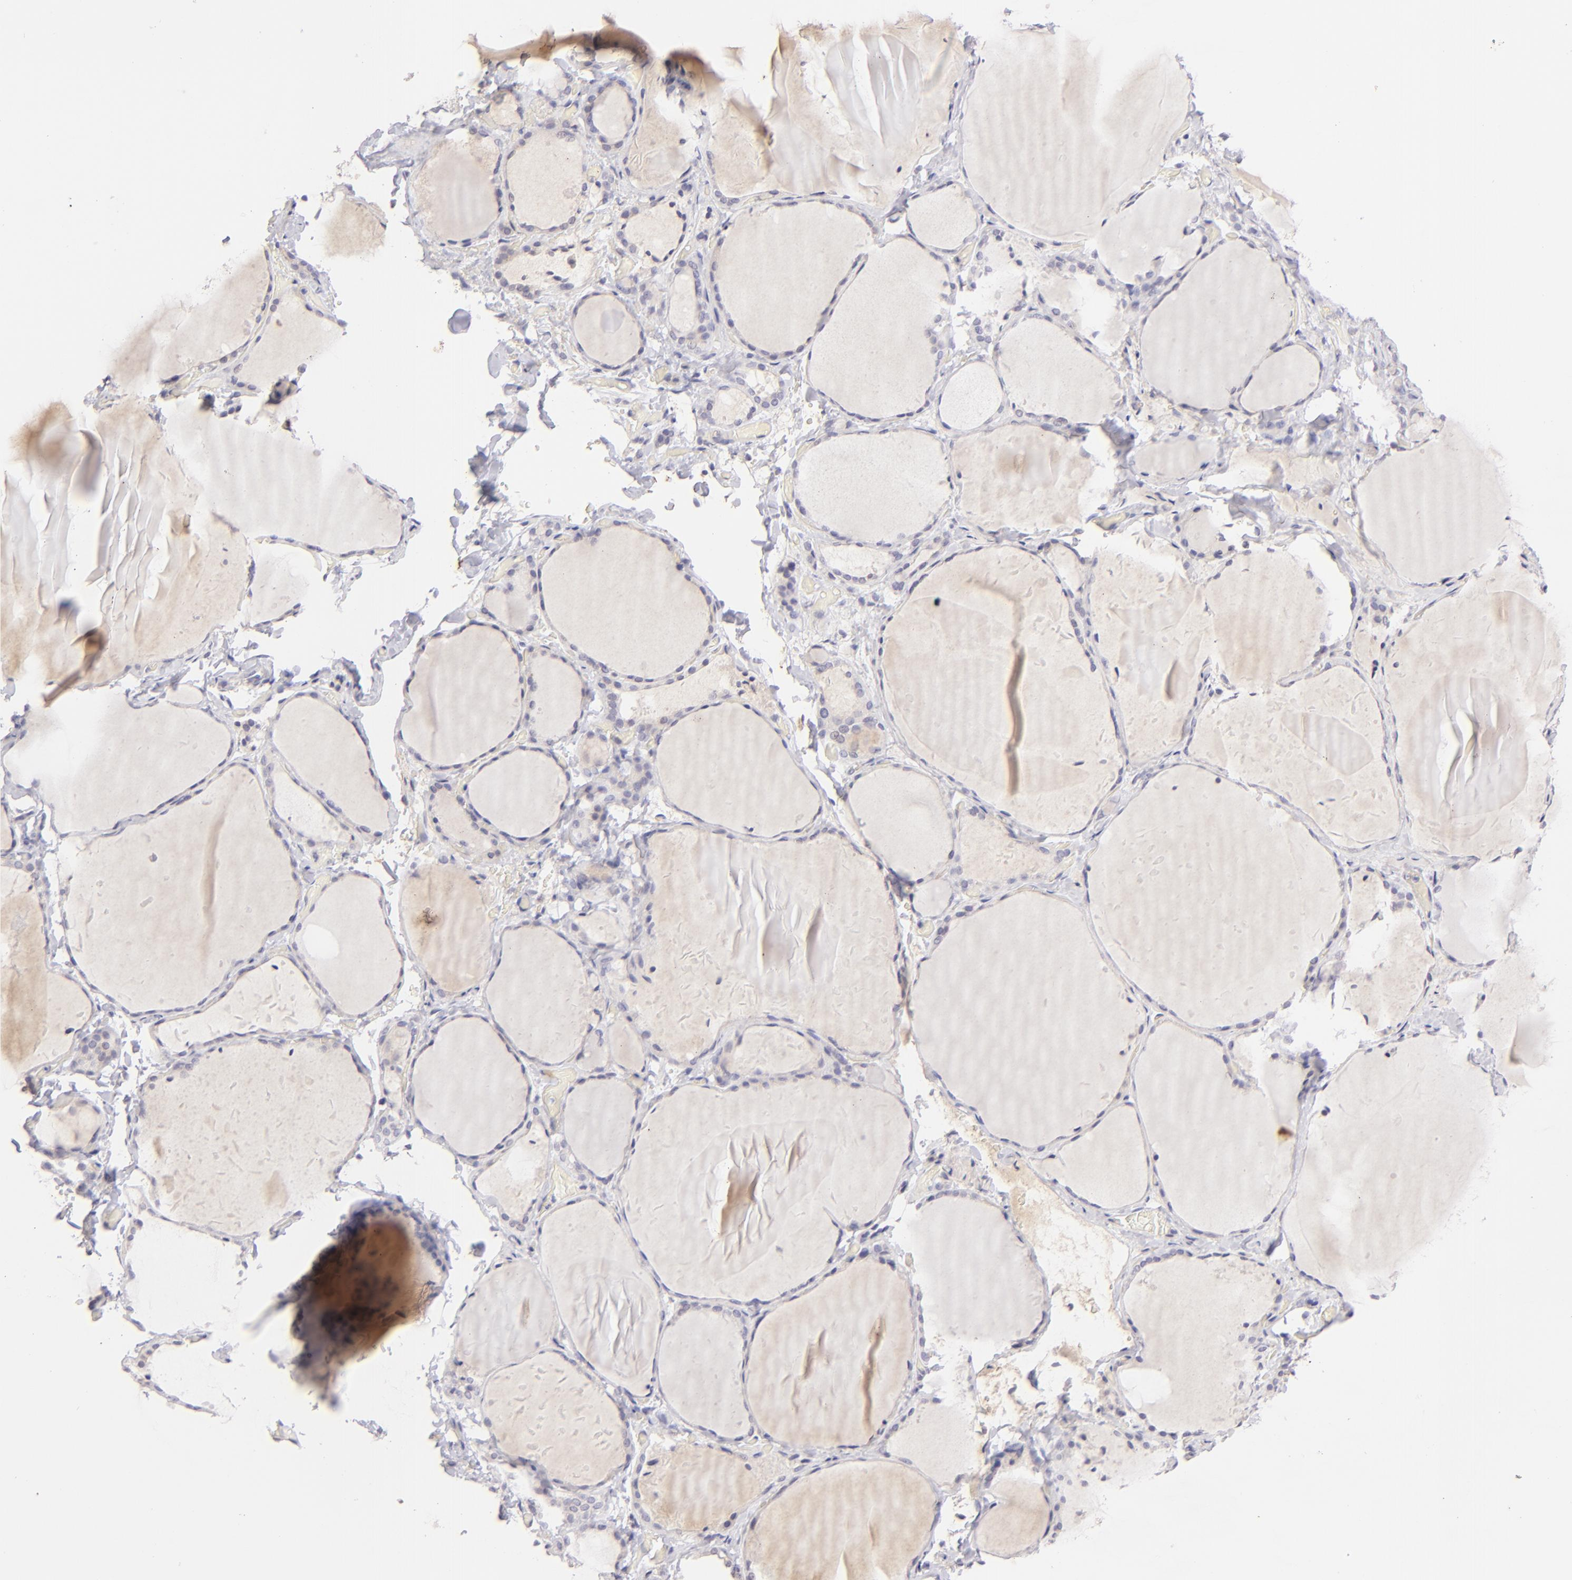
{"staining": {"intensity": "negative", "quantity": "none", "location": "none"}, "tissue": "thyroid gland", "cell_type": "Glandular cells", "image_type": "normal", "snomed": [{"axis": "morphology", "description": "Normal tissue, NOS"}, {"axis": "topography", "description": "Thyroid gland"}], "caption": "Immunohistochemical staining of benign human thyroid gland shows no significant positivity in glandular cells.", "gene": "MAGEA1", "patient": {"sex": "female", "age": 22}}